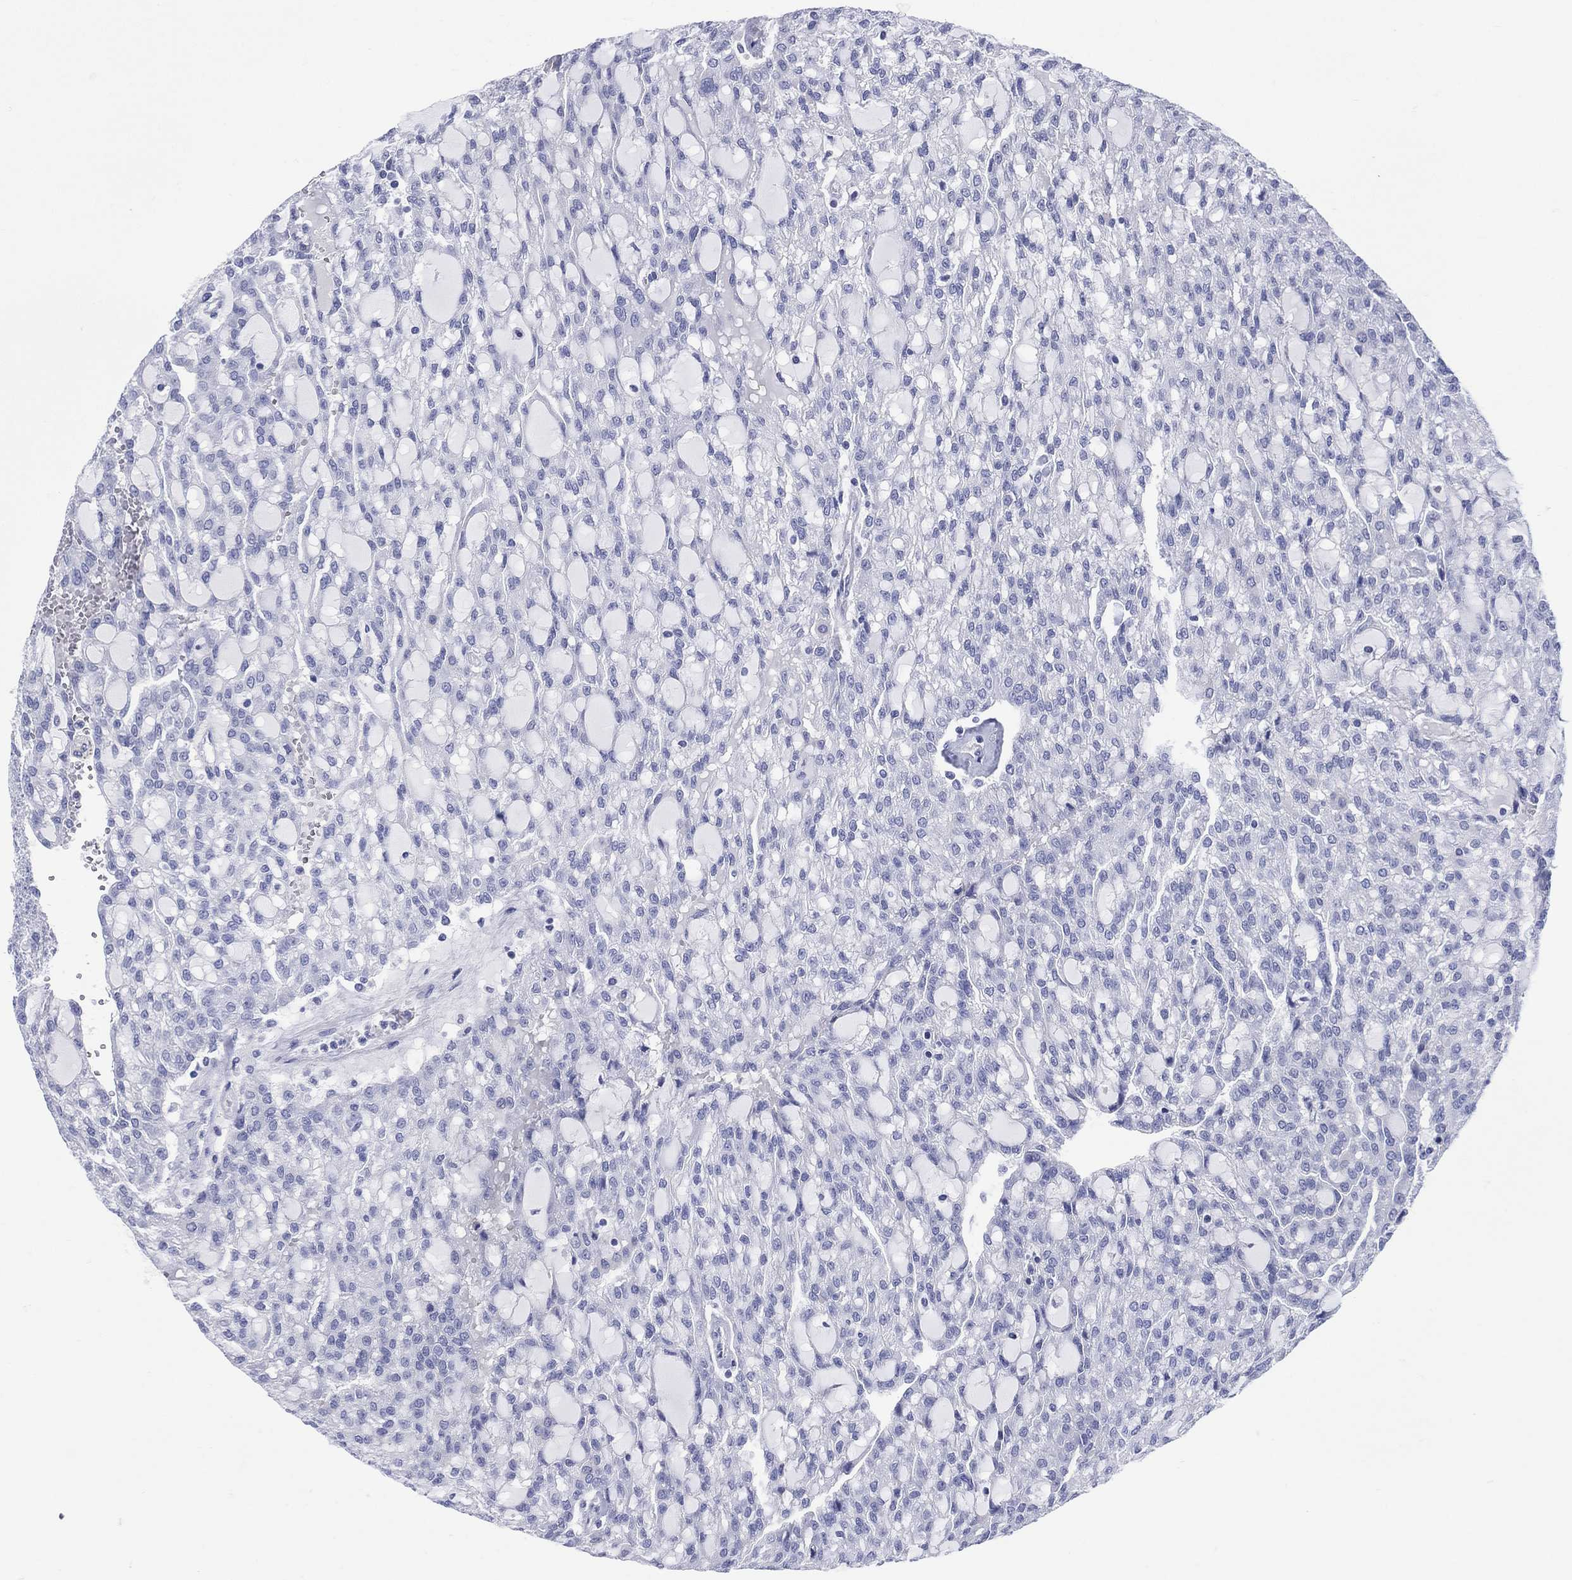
{"staining": {"intensity": "negative", "quantity": "none", "location": "none"}, "tissue": "renal cancer", "cell_type": "Tumor cells", "image_type": "cancer", "snomed": [{"axis": "morphology", "description": "Adenocarcinoma, NOS"}, {"axis": "topography", "description": "Kidney"}], "caption": "The image reveals no significant staining in tumor cells of renal cancer. (Immunohistochemistry (ihc), brightfield microscopy, high magnification).", "gene": "LRRD1", "patient": {"sex": "male", "age": 63}}